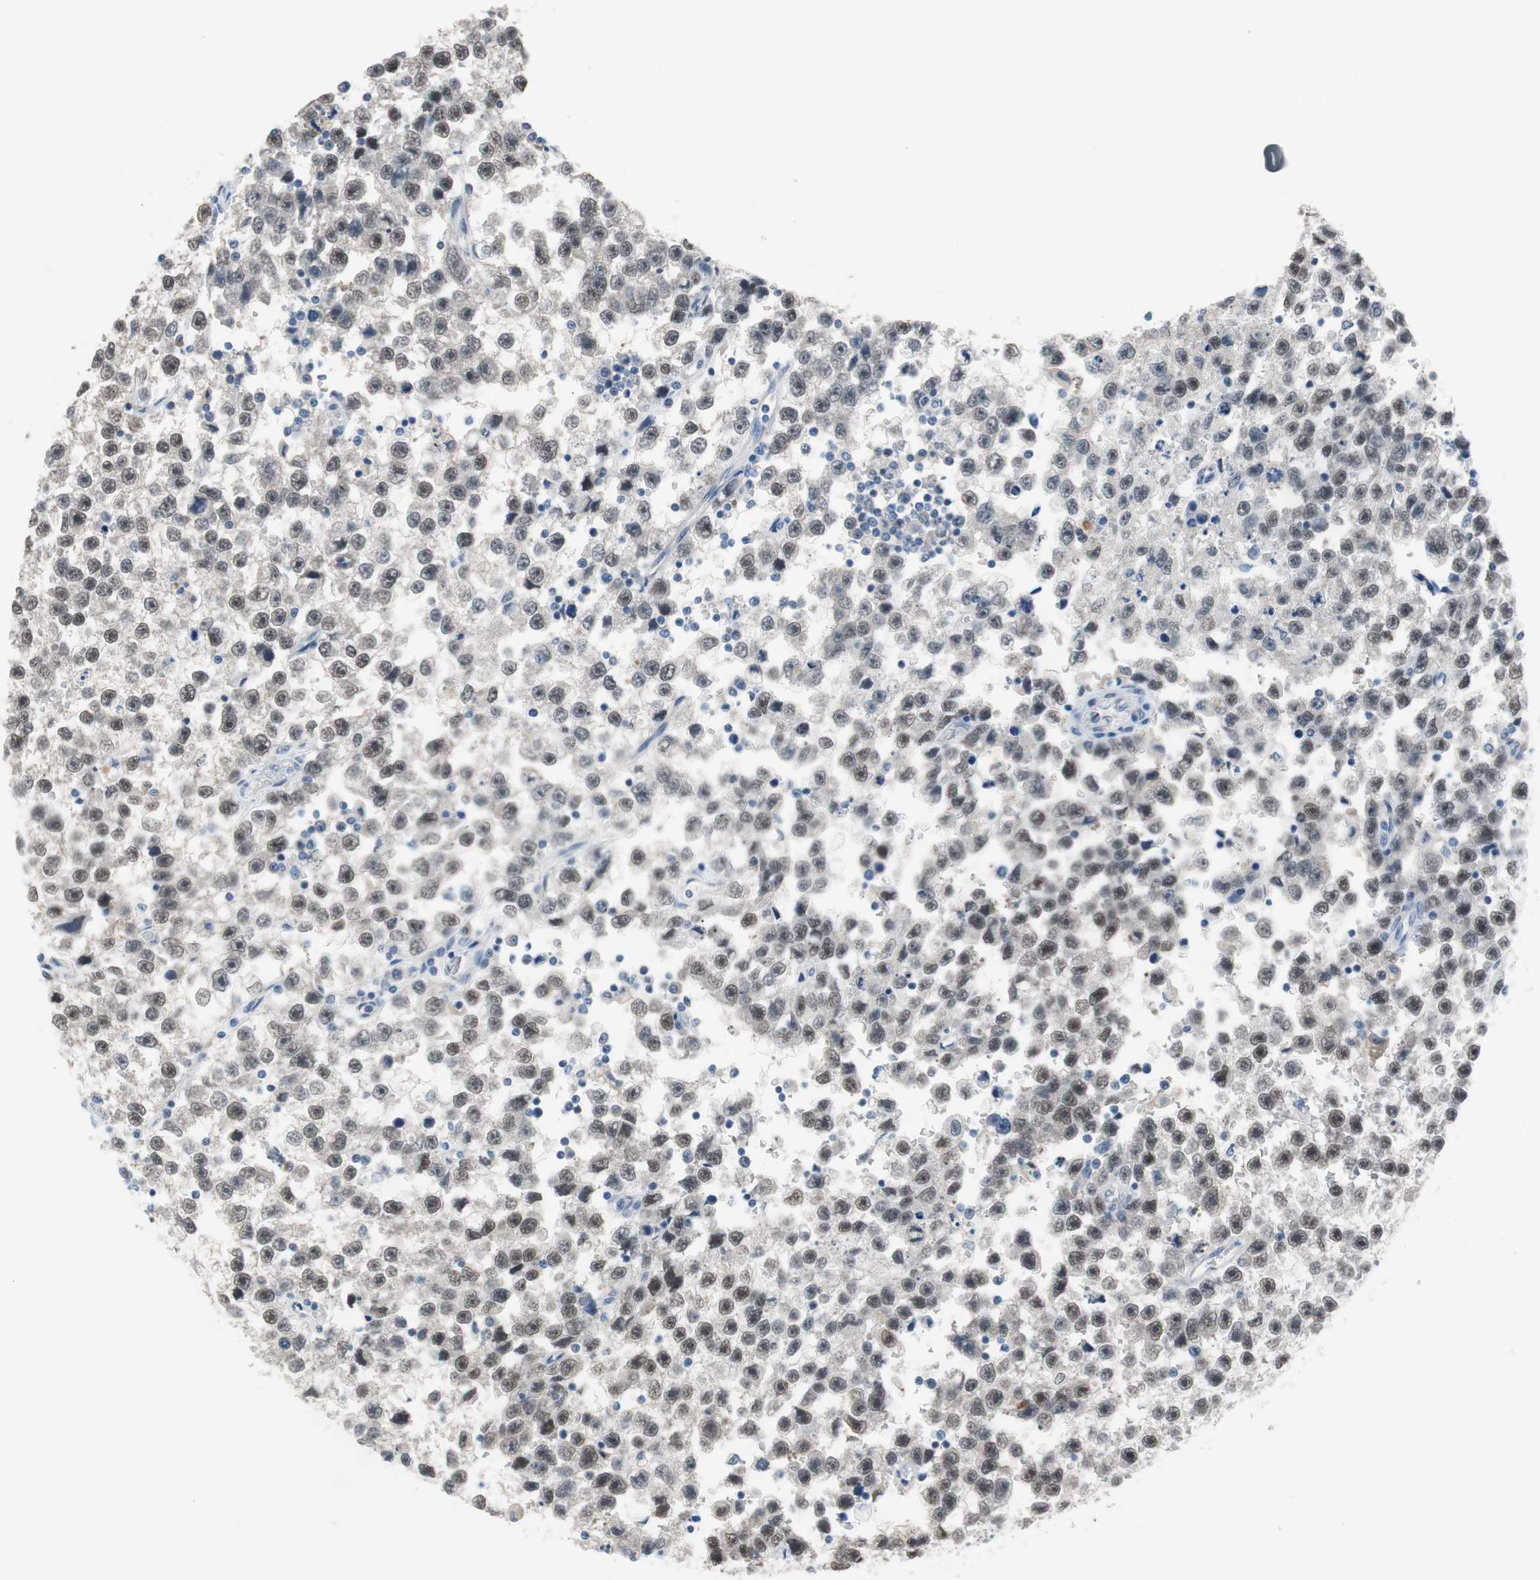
{"staining": {"intensity": "moderate", "quantity": ">75%", "location": "nuclear"}, "tissue": "testis cancer", "cell_type": "Tumor cells", "image_type": "cancer", "snomed": [{"axis": "morphology", "description": "Seminoma, NOS"}, {"axis": "topography", "description": "Testis"}], "caption": "There is medium levels of moderate nuclear expression in tumor cells of testis seminoma, as demonstrated by immunohistochemical staining (brown color).", "gene": "GRHL1", "patient": {"sex": "male", "age": 33}}